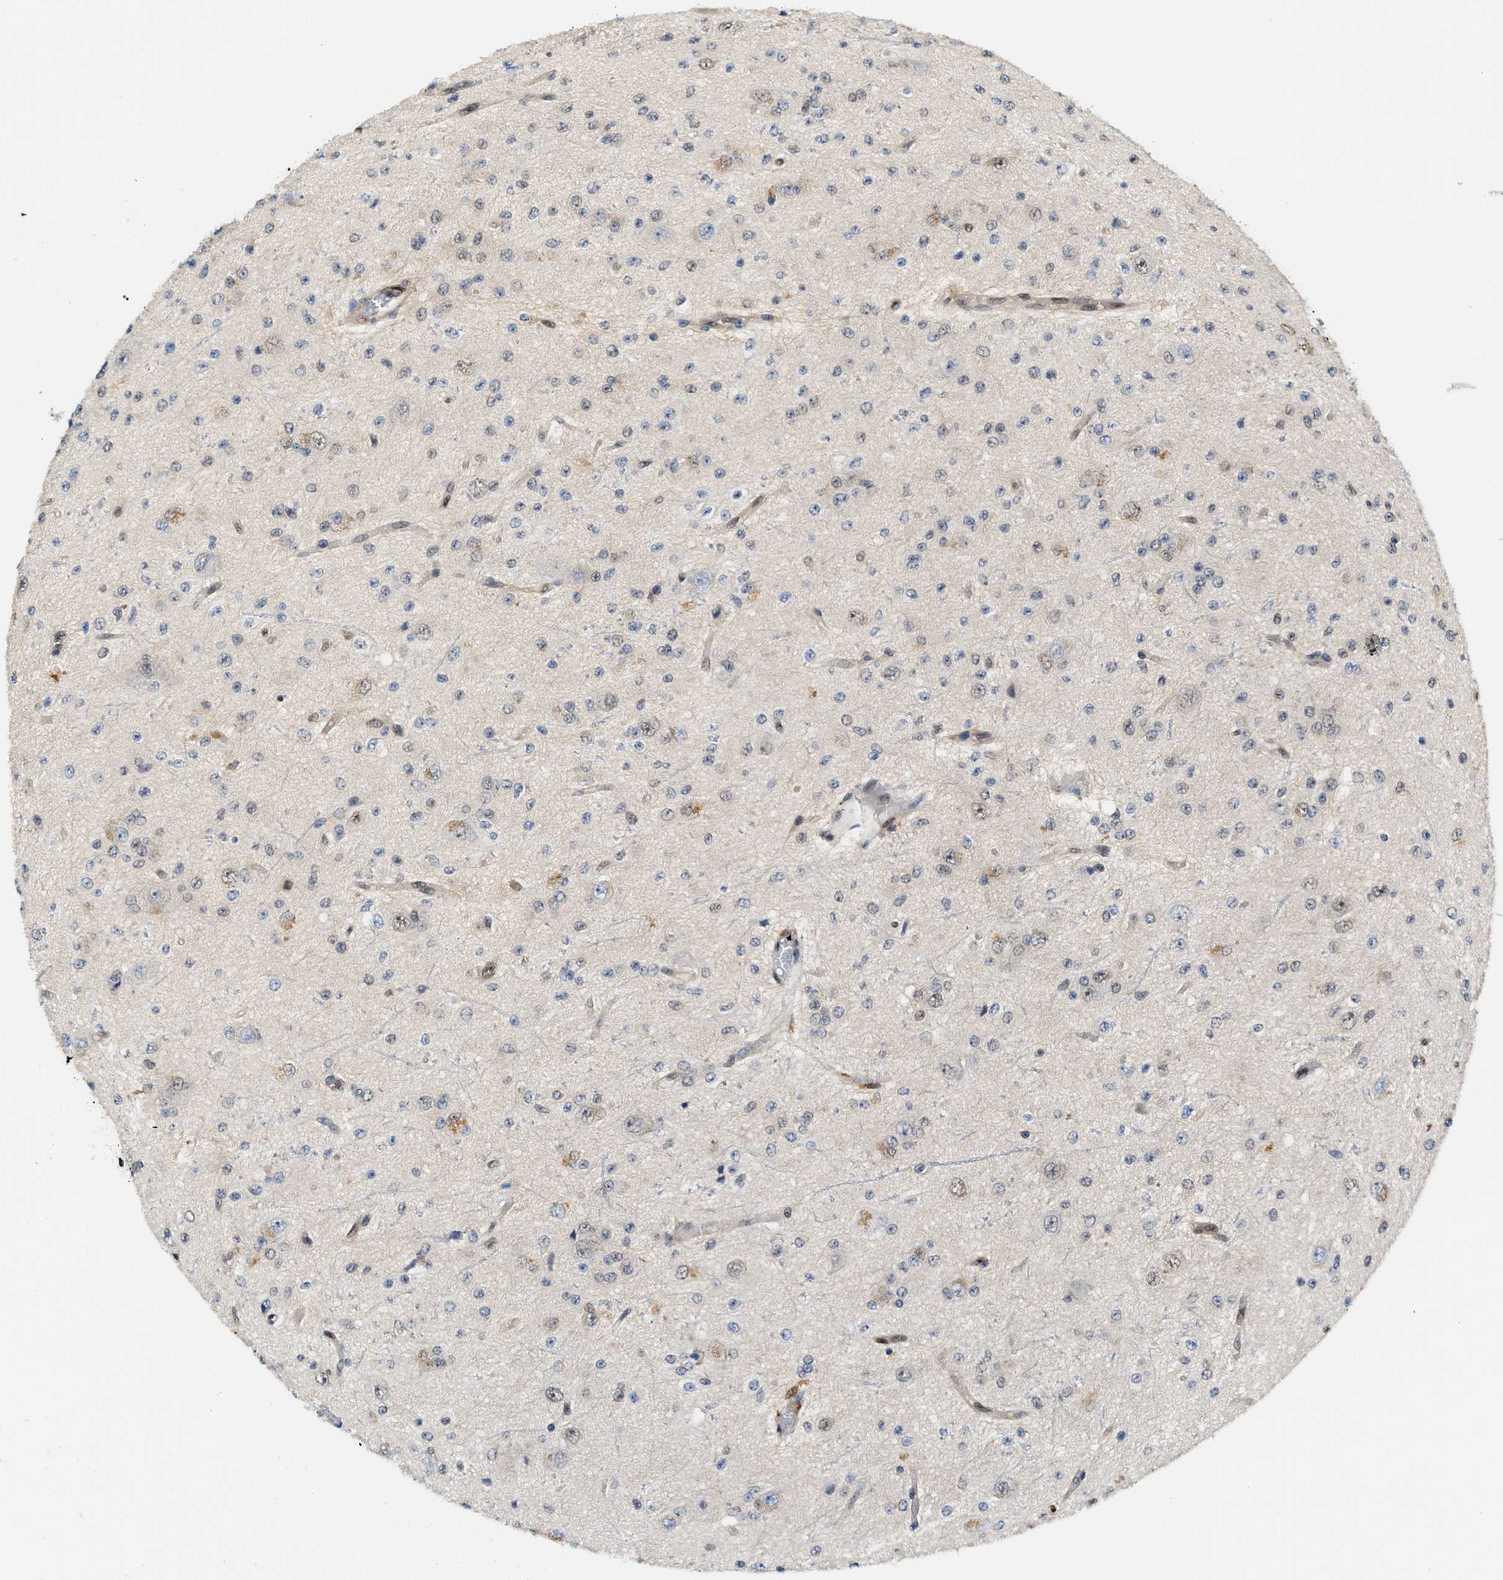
{"staining": {"intensity": "weak", "quantity": "<25%", "location": "nuclear"}, "tissue": "glioma", "cell_type": "Tumor cells", "image_type": "cancer", "snomed": [{"axis": "morphology", "description": "Glioma, malignant, High grade"}, {"axis": "topography", "description": "pancreas cauda"}], "caption": "IHC histopathology image of malignant glioma (high-grade) stained for a protein (brown), which demonstrates no staining in tumor cells.", "gene": "LTA4H", "patient": {"sex": "male", "age": 60}}